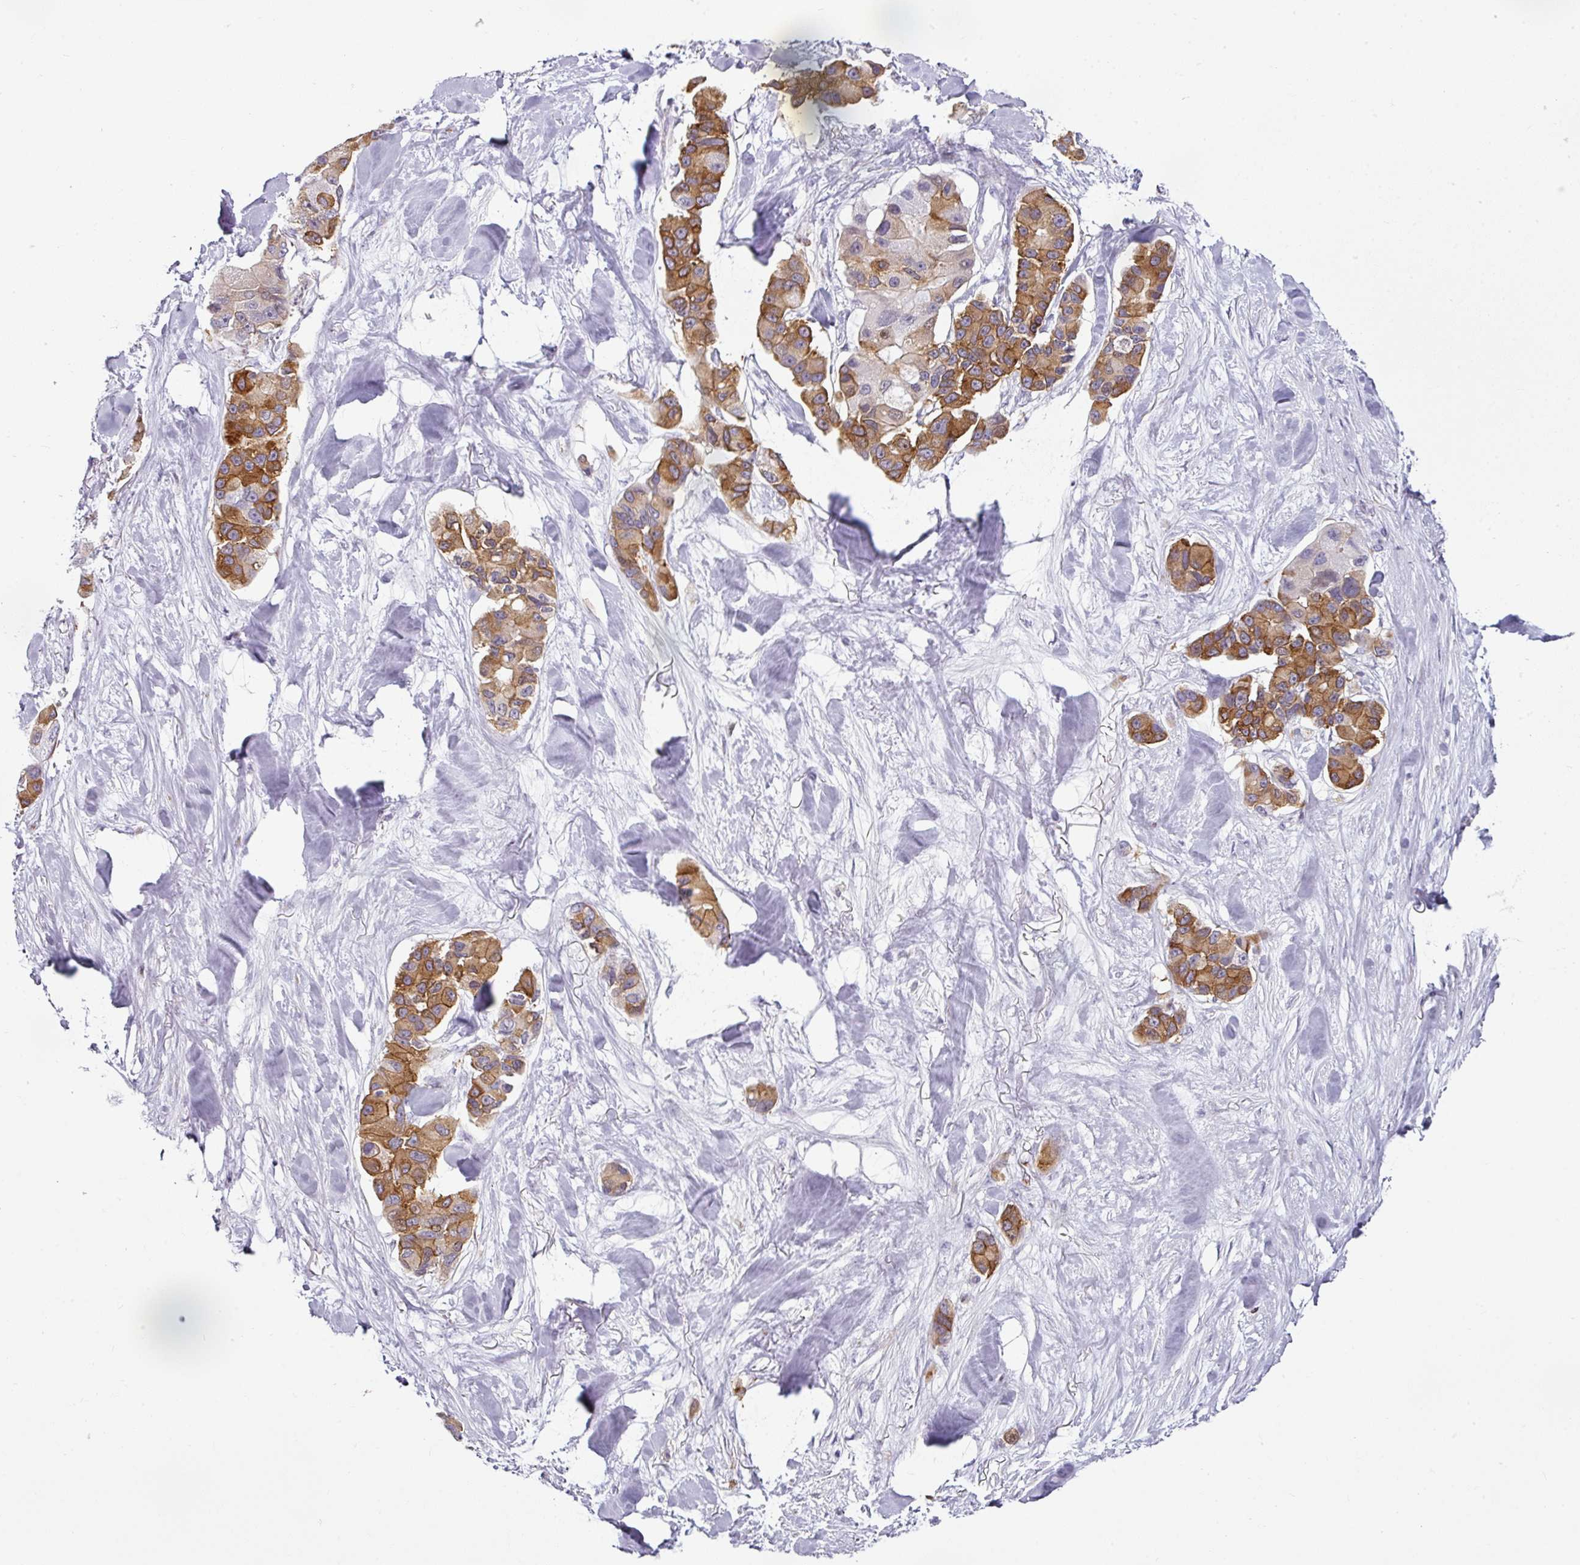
{"staining": {"intensity": "strong", "quantity": ">75%", "location": "cytoplasmic/membranous"}, "tissue": "lung cancer", "cell_type": "Tumor cells", "image_type": "cancer", "snomed": [{"axis": "morphology", "description": "Adenocarcinoma, NOS"}, {"axis": "topography", "description": "Lung"}], "caption": "High-power microscopy captured an immunohistochemistry (IHC) image of lung cancer (adenocarcinoma), revealing strong cytoplasmic/membranous staining in about >75% of tumor cells.", "gene": "SYT8", "patient": {"sex": "female", "age": 54}}